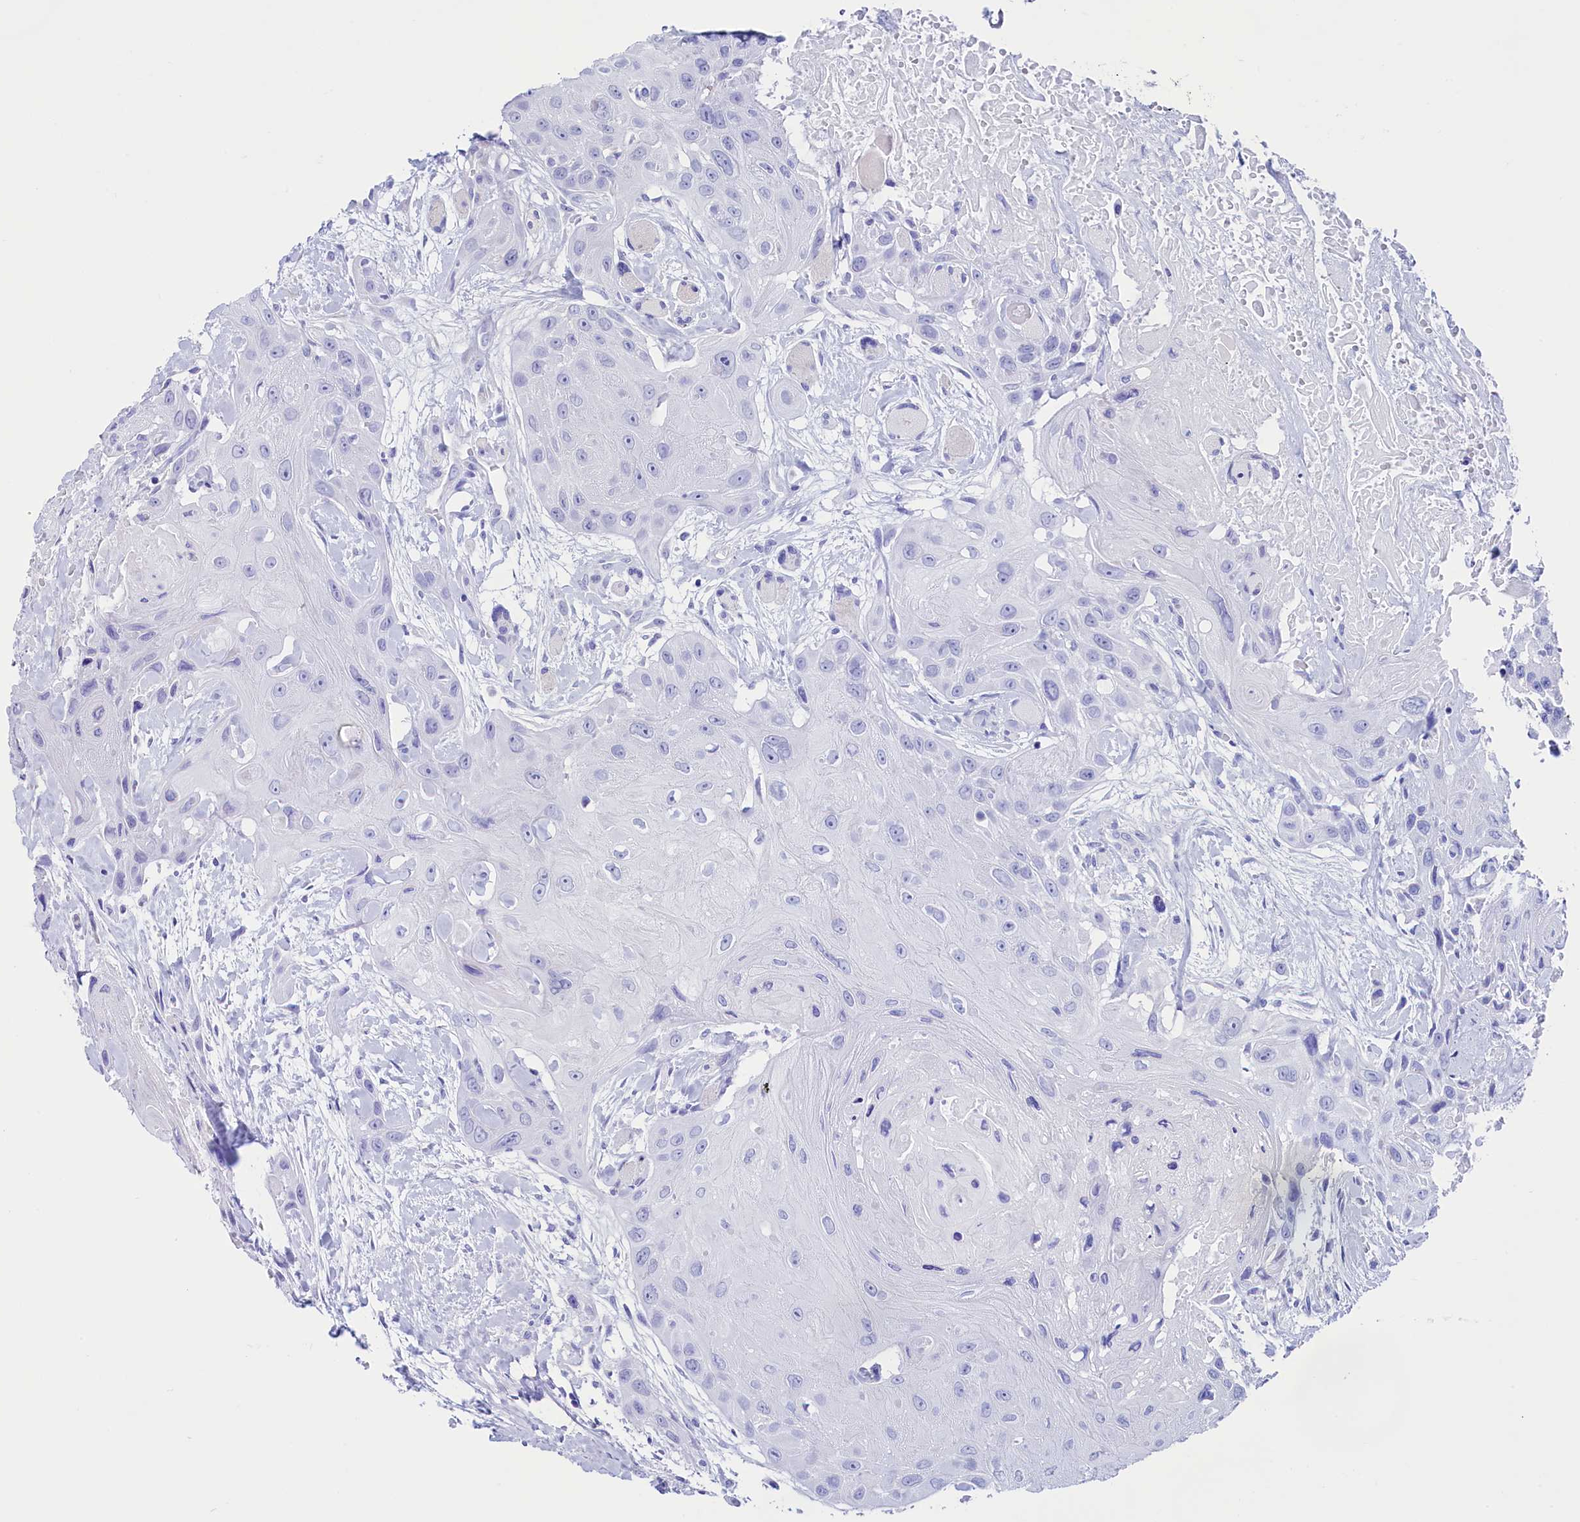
{"staining": {"intensity": "negative", "quantity": "none", "location": "none"}, "tissue": "head and neck cancer", "cell_type": "Tumor cells", "image_type": "cancer", "snomed": [{"axis": "morphology", "description": "Squamous cell carcinoma, NOS"}, {"axis": "topography", "description": "Head-Neck"}], "caption": "The photomicrograph reveals no staining of tumor cells in head and neck squamous cell carcinoma.", "gene": "PDILT", "patient": {"sex": "male", "age": 81}}